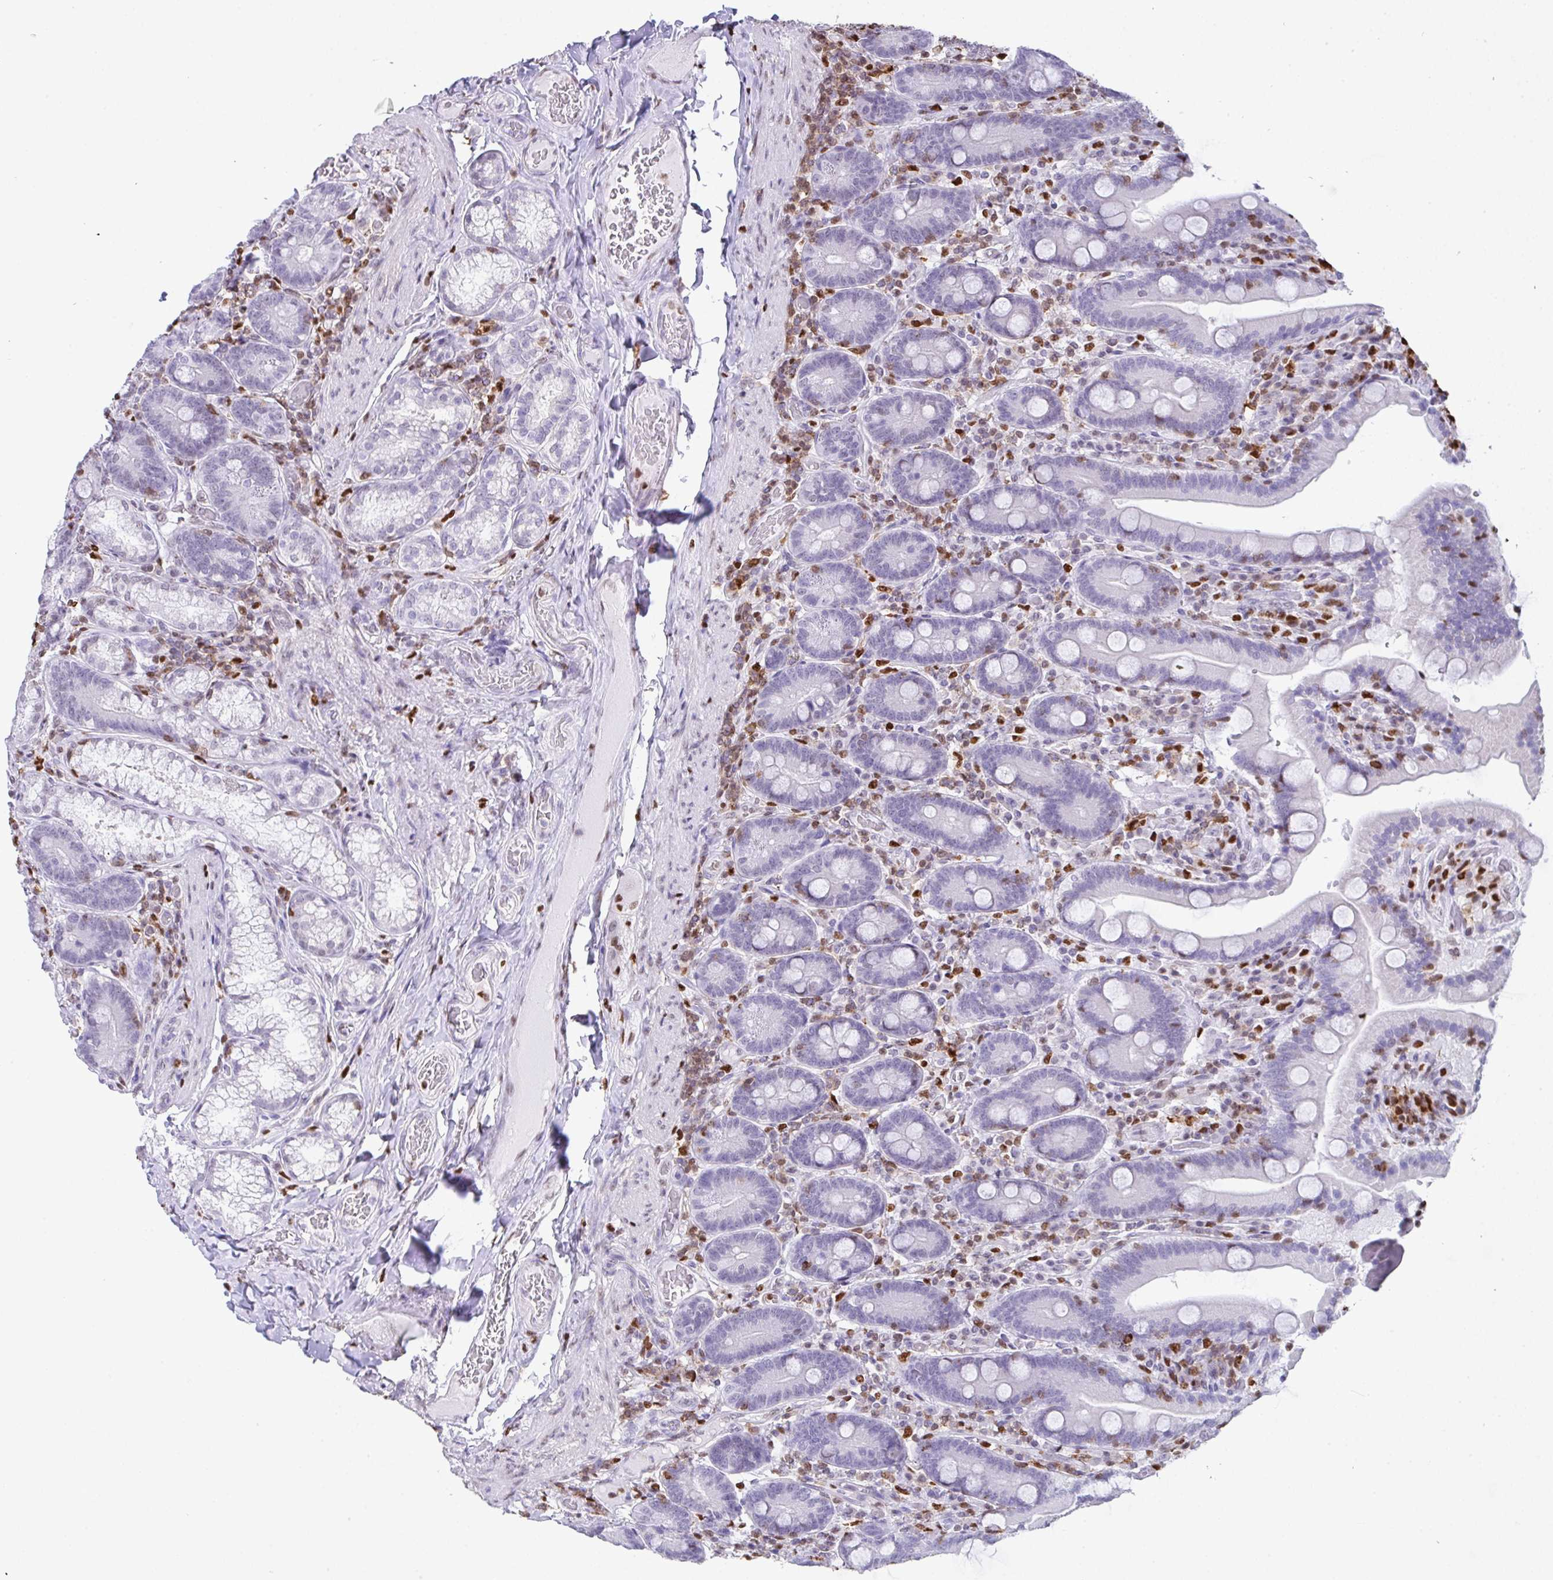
{"staining": {"intensity": "negative", "quantity": "none", "location": "none"}, "tissue": "duodenum", "cell_type": "Glandular cells", "image_type": "normal", "snomed": [{"axis": "morphology", "description": "Normal tissue, NOS"}, {"axis": "topography", "description": "Duodenum"}], "caption": "An IHC micrograph of unremarkable duodenum is shown. There is no staining in glandular cells of duodenum. (IHC, brightfield microscopy, high magnification).", "gene": "BTBD10", "patient": {"sex": "female", "age": 62}}